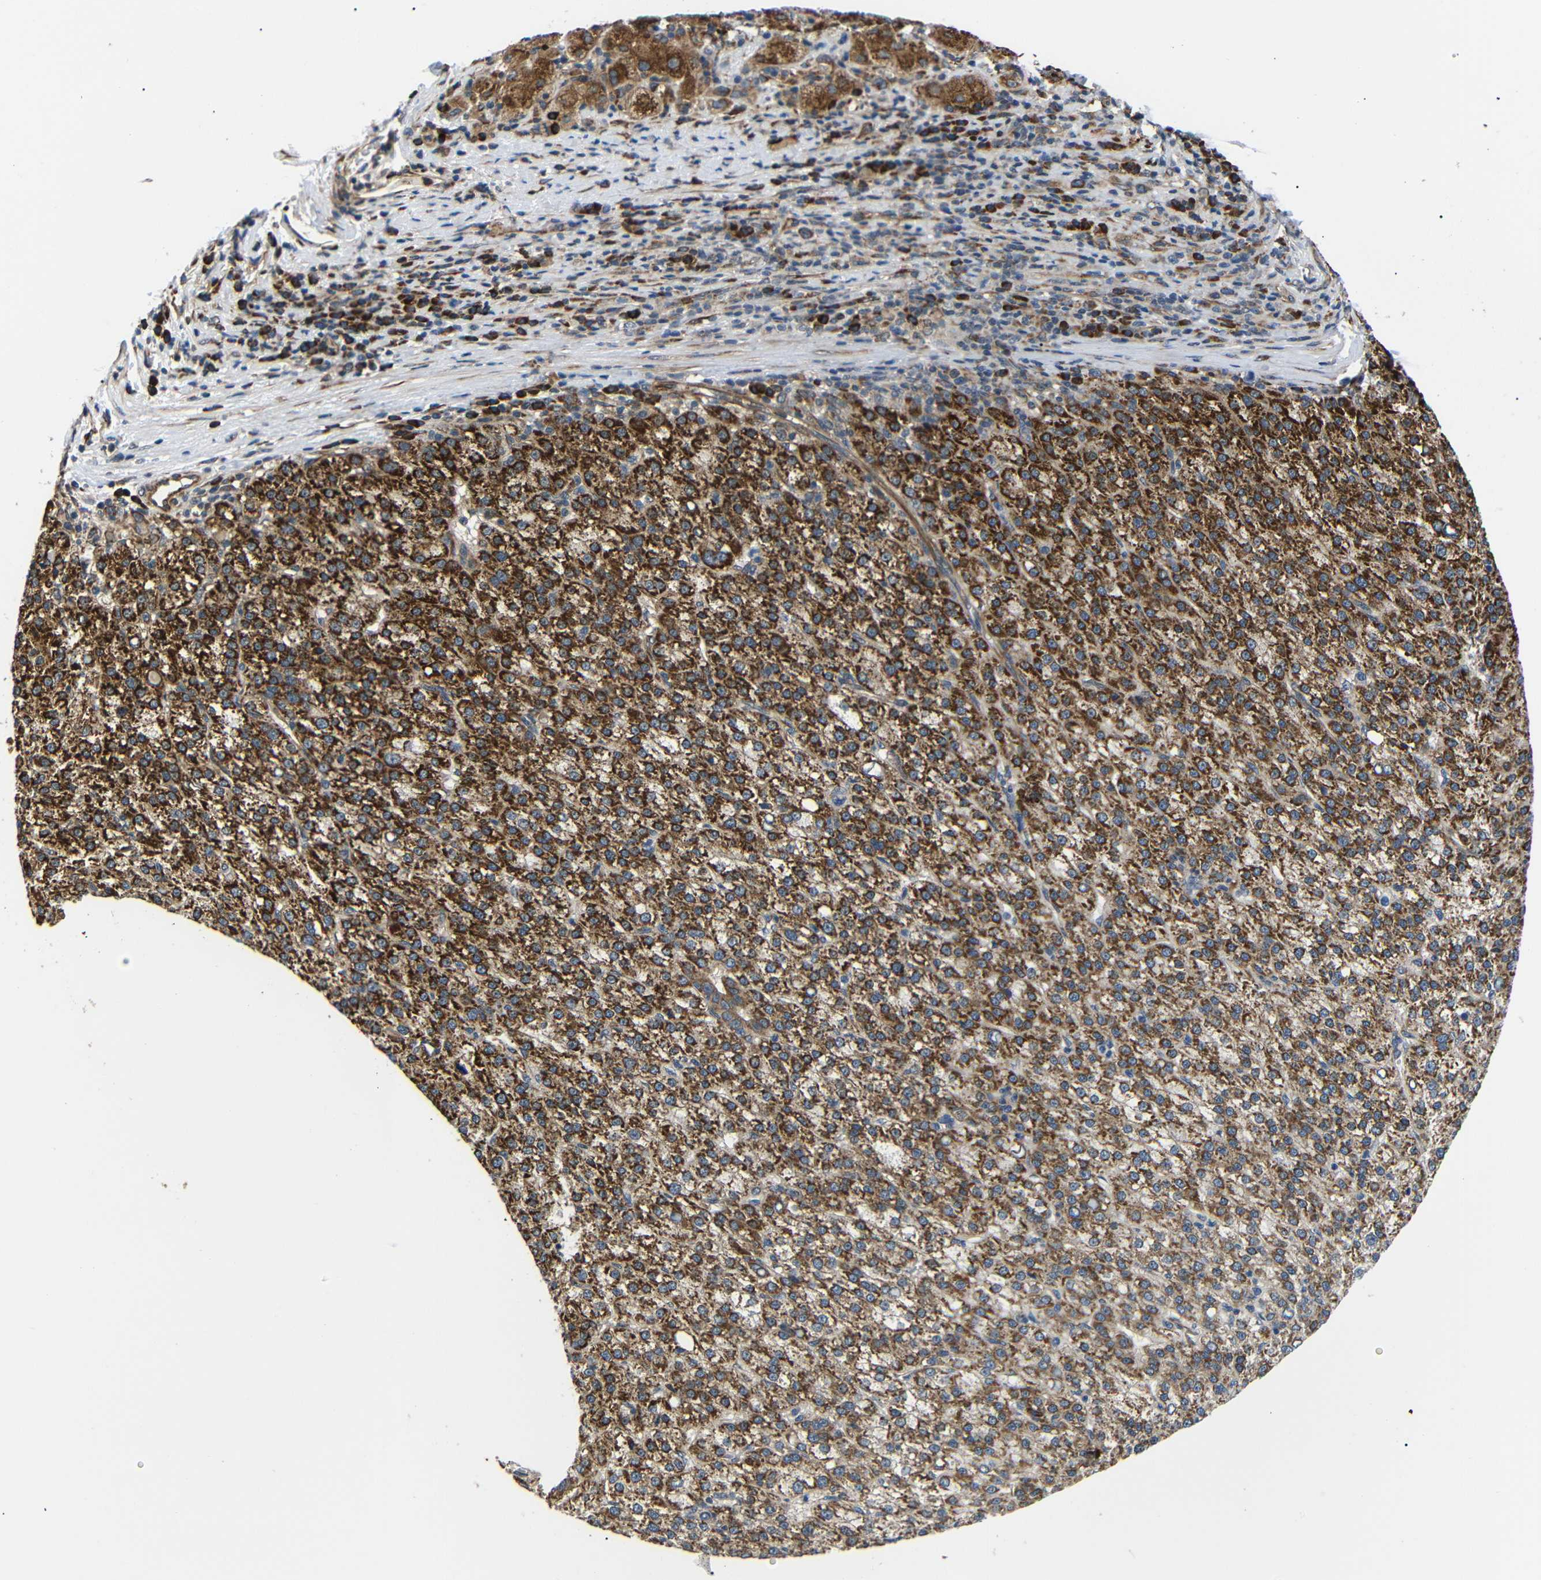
{"staining": {"intensity": "strong", "quantity": ">75%", "location": "cytoplasmic/membranous"}, "tissue": "liver cancer", "cell_type": "Tumor cells", "image_type": "cancer", "snomed": [{"axis": "morphology", "description": "Carcinoma, Hepatocellular, NOS"}, {"axis": "topography", "description": "Liver"}], "caption": "This micrograph displays hepatocellular carcinoma (liver) stained with immunohistochemistry to label a protein in brown. The cytoplasmic/membranous of tumor cells show strong positivity for the protein. Nuclei are counter-stained blue.", "gene": "KANK4", "patient": {"sex": "female", "age": 58}}